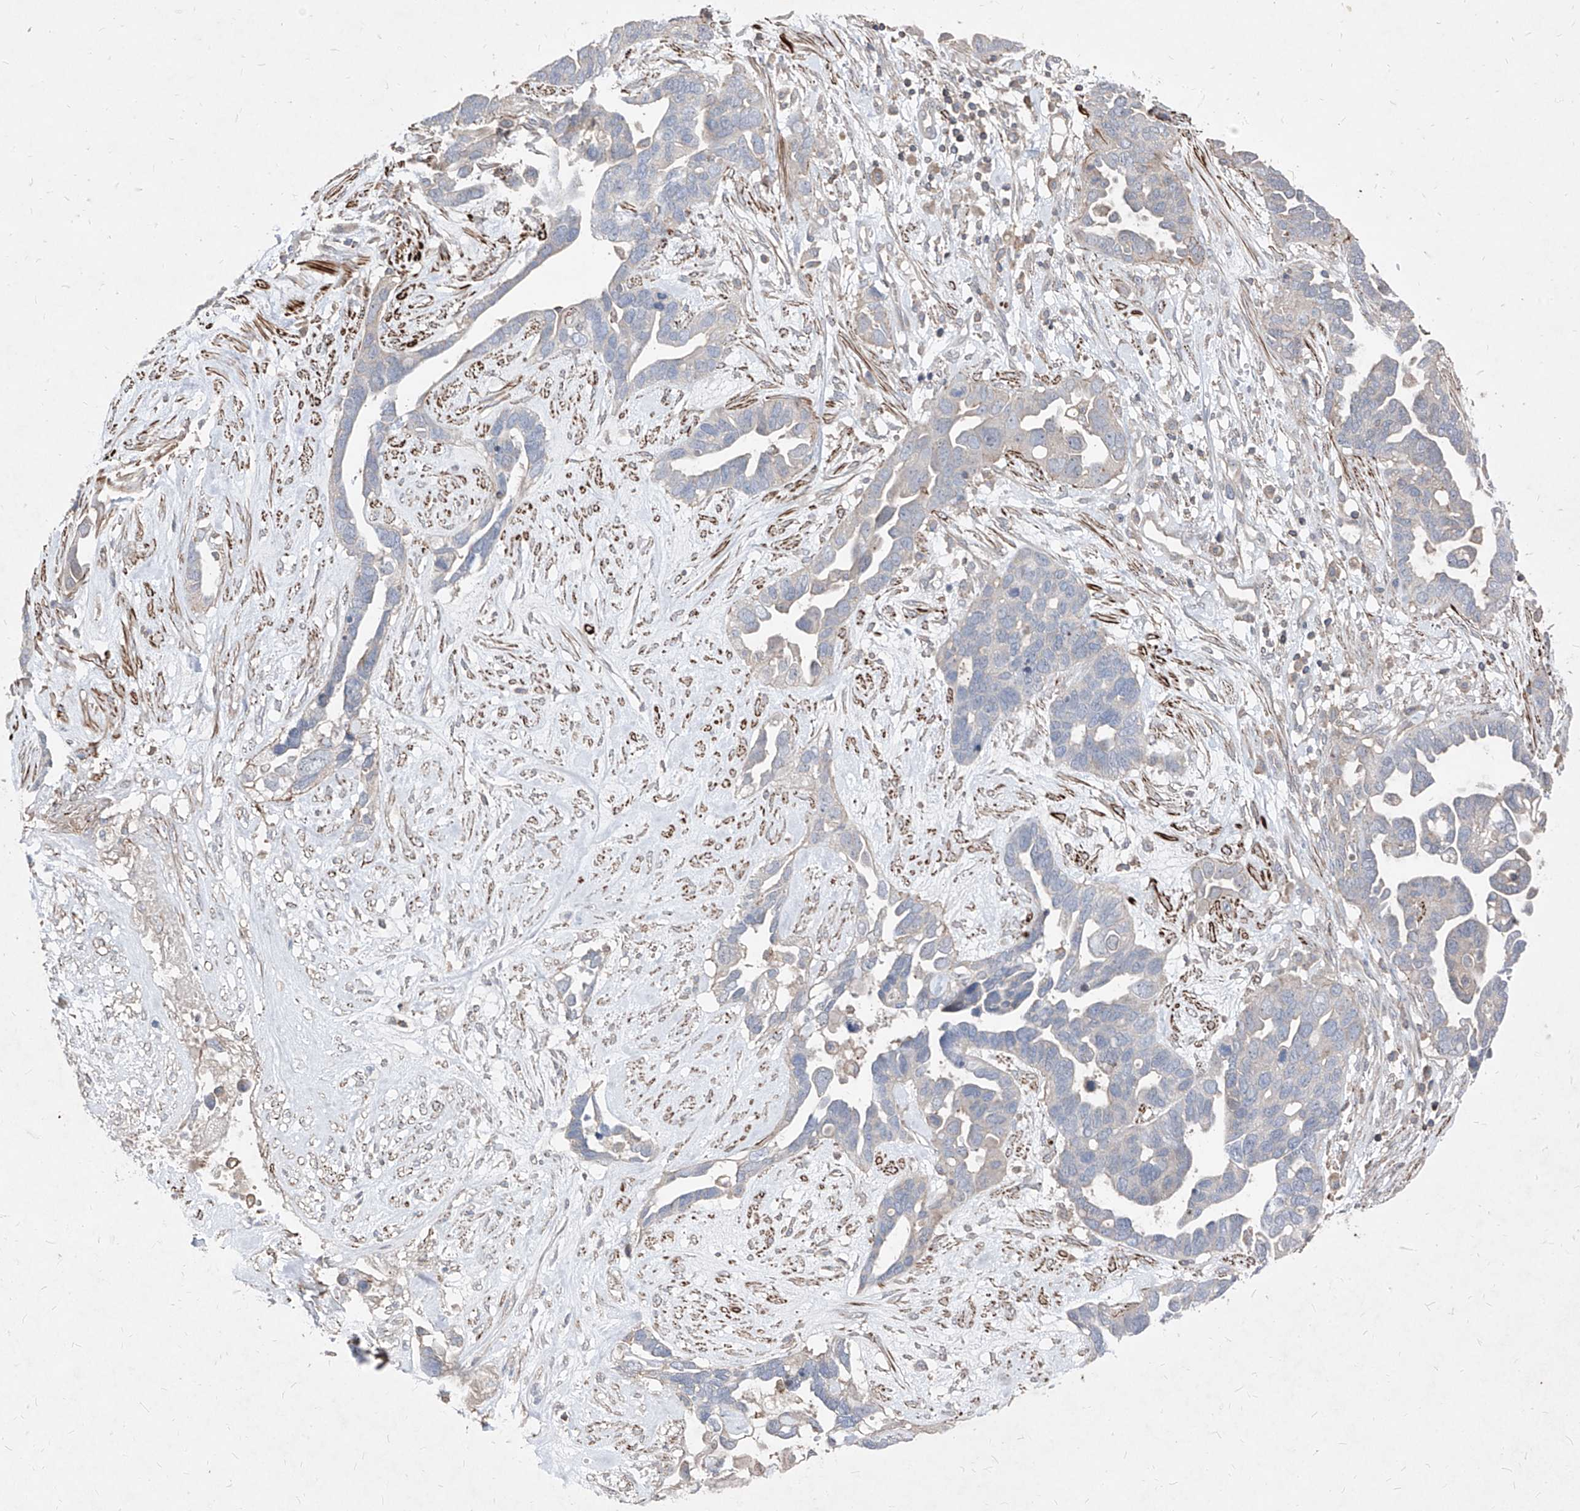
{"staining": {"intensity": "negative", "quantity": "none", "location": "none"}, "tissue": "ovarian cancer", "cell_type": "Tumor cells", "image_type": "cancer", "snomed": [{"axis": "morphology", "description": "Cystadenocarcinoma, serous, NOS"}, {"axis": "topography", "description": "Ovary"}], "caption": "Tumor cells are negative for protein expression in human ovarian cancer (serous cystadenocarcinoma).", "gene": "UFD1", "patient": {"sex": "female", "age": 54}}